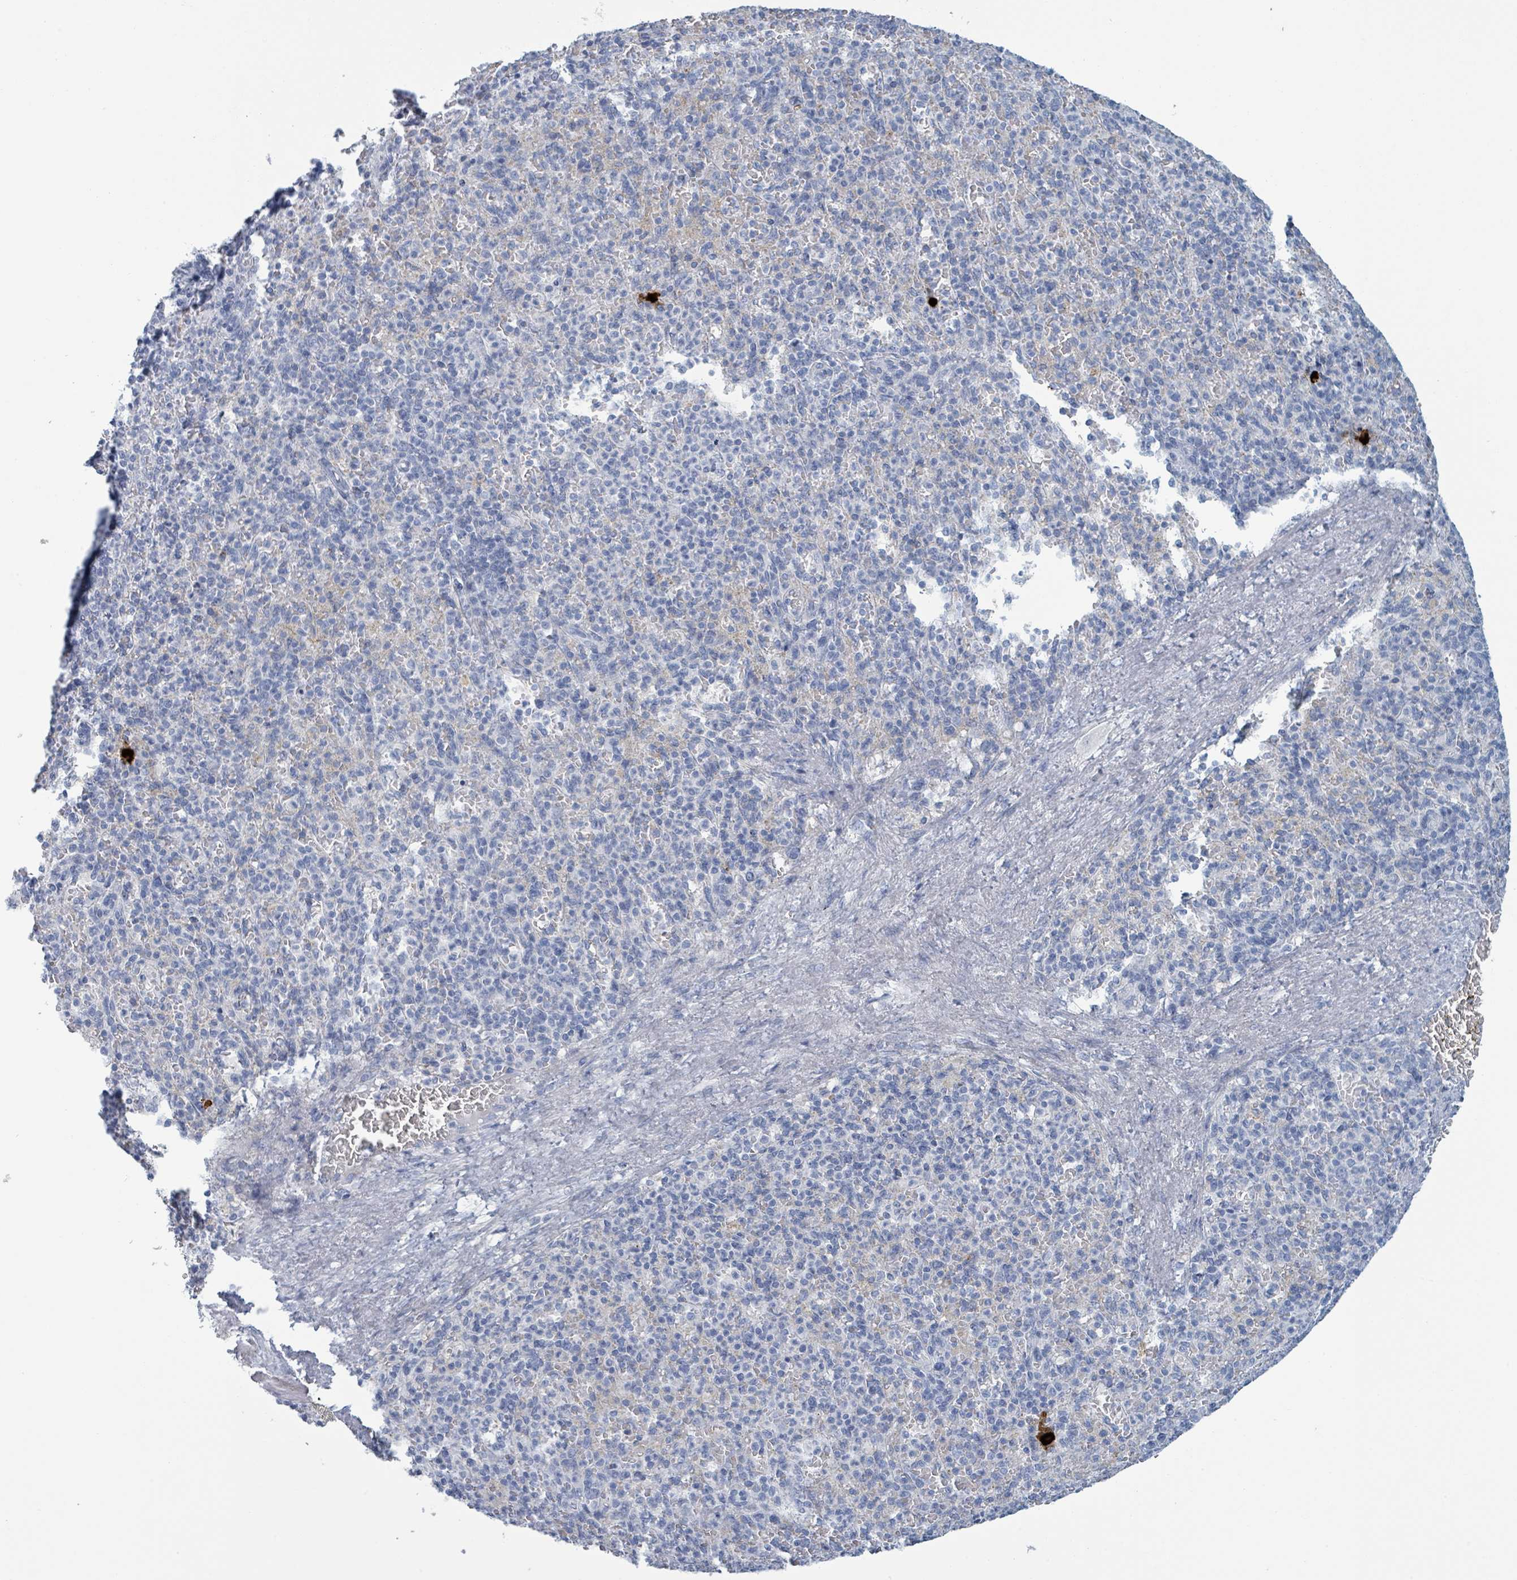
{"staining": {"intensity": "negative", "quantity": "none", "location": "none"}, "tissue": "spleen", "cell_type": "Cells in red pulp", "image_type": "normal", "snomed": [{"axis": "morphology", "description": "Normal tissue, NOS"}, {"axis": "topography", "description": "Spleen"}], "caption": "IHC micrograph of normal human spleen stained for a protein (brown), which reveals no staining in cells in red pulp. Brightfield microscopy of immunohistochemistry stained with DAB (brown) and hematoxylin (blue), captured at high magnification.", "gene": "VPS13D", "patient": {"sex": "female", "age": 74}}